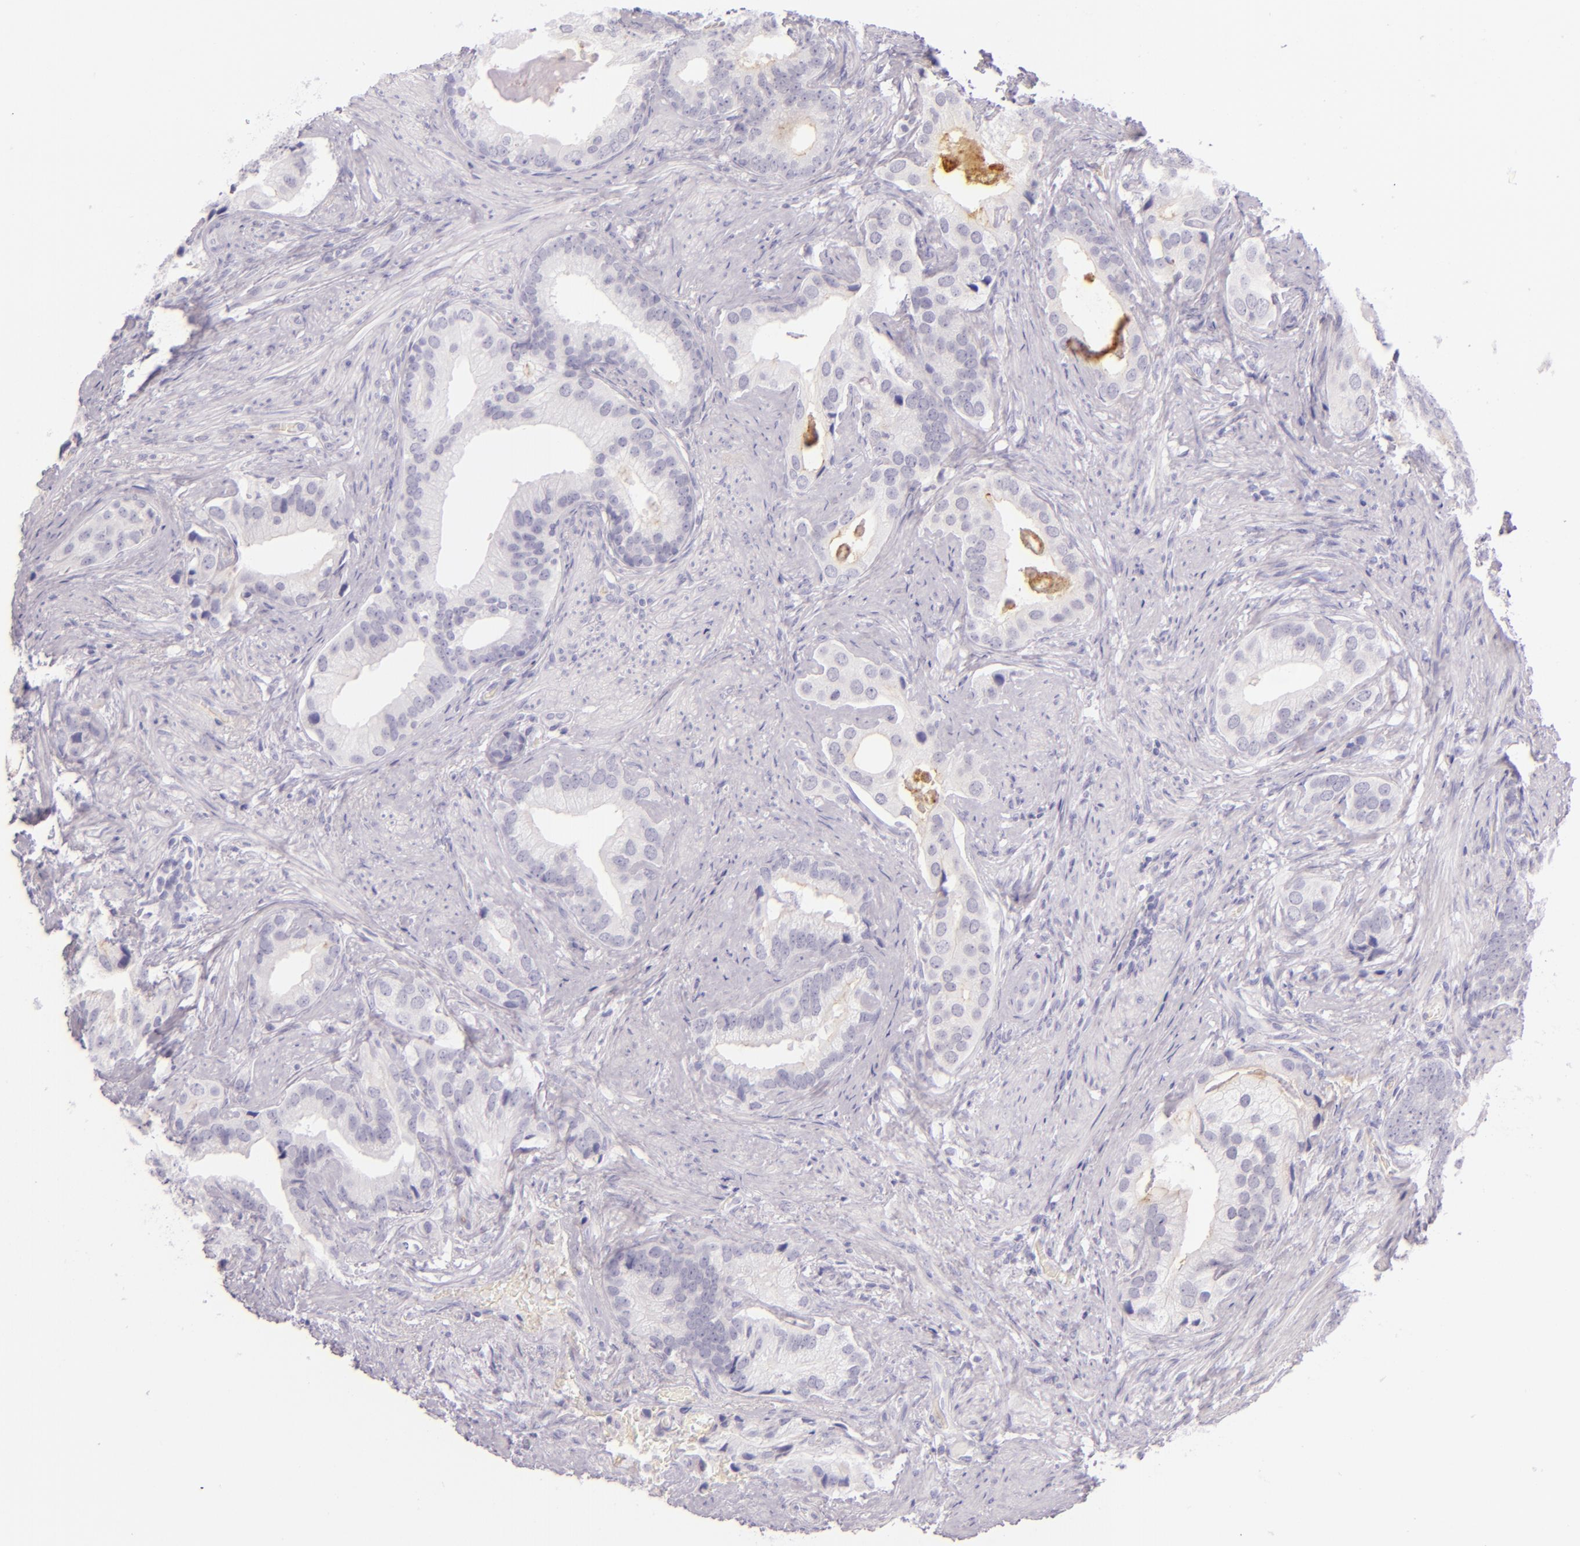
{"staining": {"intensity": "negative", "quantity": "none", "location": "none"}, "tissue": "prostate cancer", "cell_type": "Tumor cells", "image_type": "cancer", "snomed": [{"axis": "morphology", "description": "Adenocarcinoma, Low grade"}, {"axis": "topography", "description": "Prostate"}], "caption": "Immunohistochemistry histopathology image of prostate cancer (low-grade adenocarcinoma) stained for a protein (brown), which displays no expression in tumor cells.", "gene": "CEACAM1", "patient": {"sex": "male", "age": 71}}